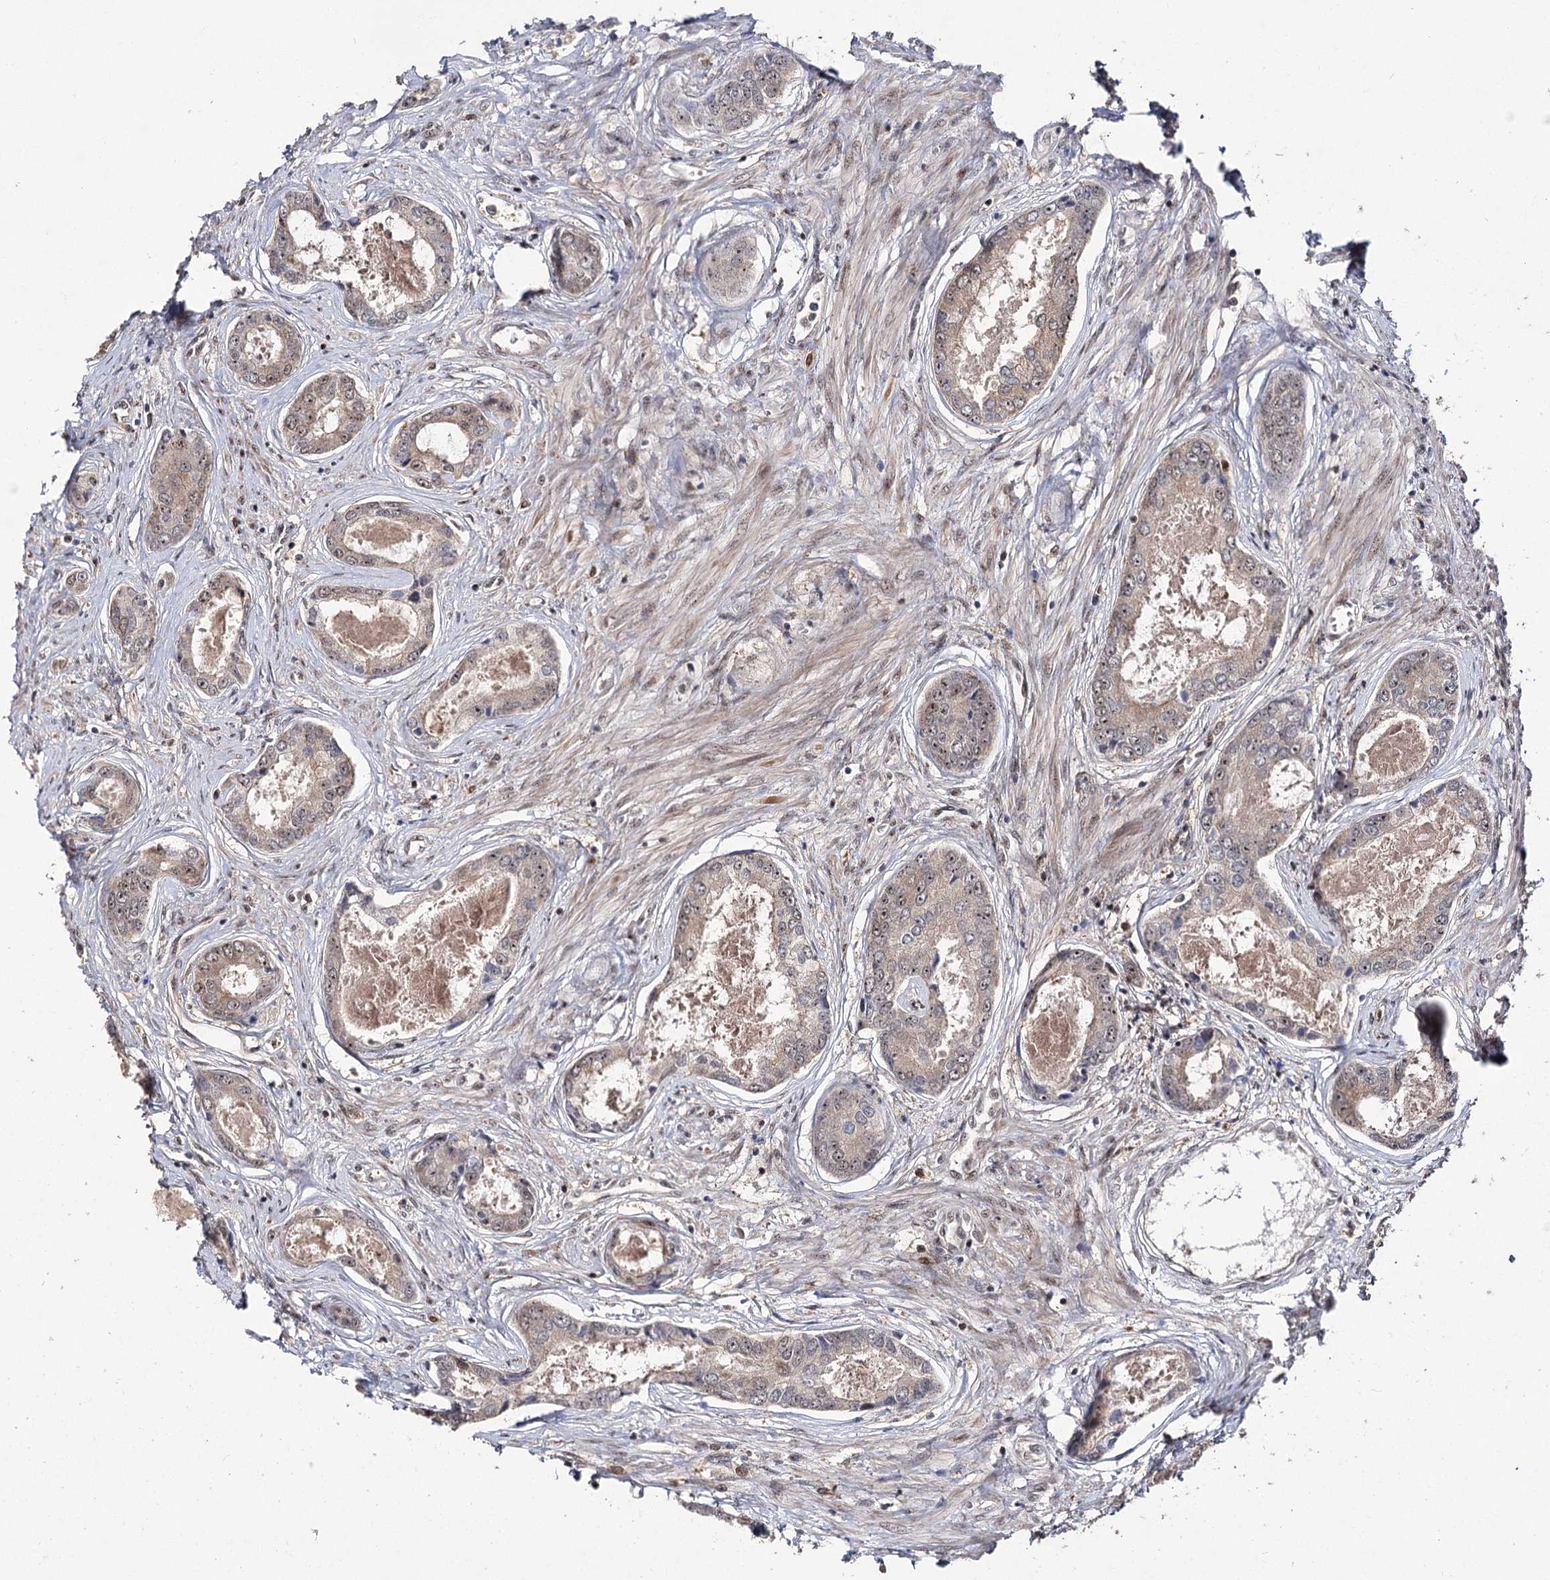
{"staining": {"intensity": "weak", "quantity": ">75%", "location": "cytoplasmic/membranous,nuclear"}, "tissue": "prostate cancer", "cell_type": "Tumor cells", "image_type": "cancer", "snomed": [{"axis": "morphology", "description": "Adenocarcinoma, Low grade"}, {"axis": "topography", "description": "Prostate"}], "caption": "Immunohistochemistry of human prostate cancer shows low levels of weak cytoplasmic/membranous and nuclear expression in about >75% of tumor cells. (DAB (3,3'-diaminobenzidine) IHC, brown staining for protein, blue staining for nuclei).", "gene": "MKNK2", "patient": {"sex": "male", "age": 68}}